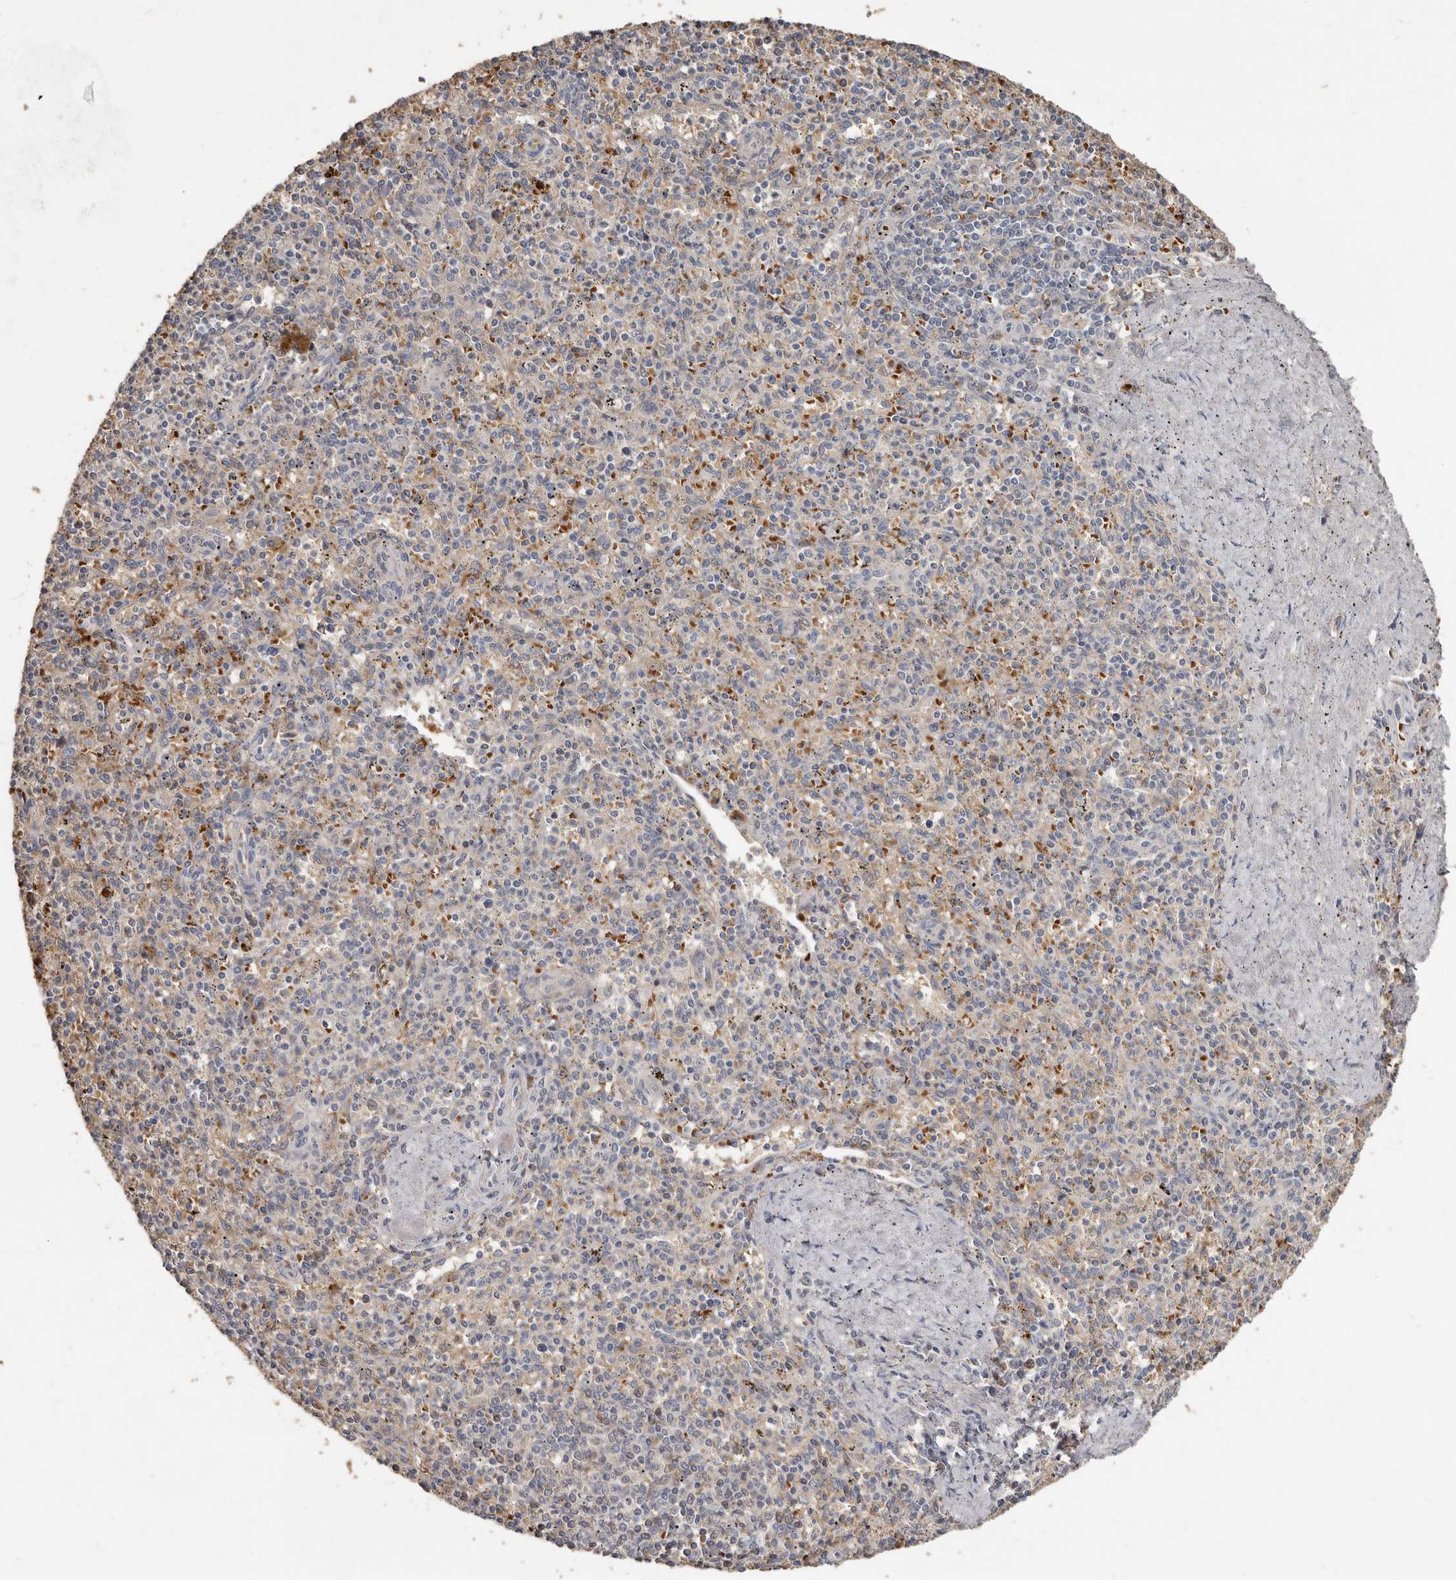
{"staining": {"intensity": "weak", "quantity": "<25%", "location": "cytoplasmic/membranous"}, "tissue": "spleen", "cell_type": "Cells in red pulp", "image_type": "normal", "snomed": [{"axis": "morphology", "description": "Normal tissue, NOS"}, {"axis": "topography", "description": "Spleen"}], "caption": "An image of spleen stained for a protein displays no brown staining in cells in red pulp.", "gene": "KIF26B", "patient": {"sex": "male", "age": 72}}